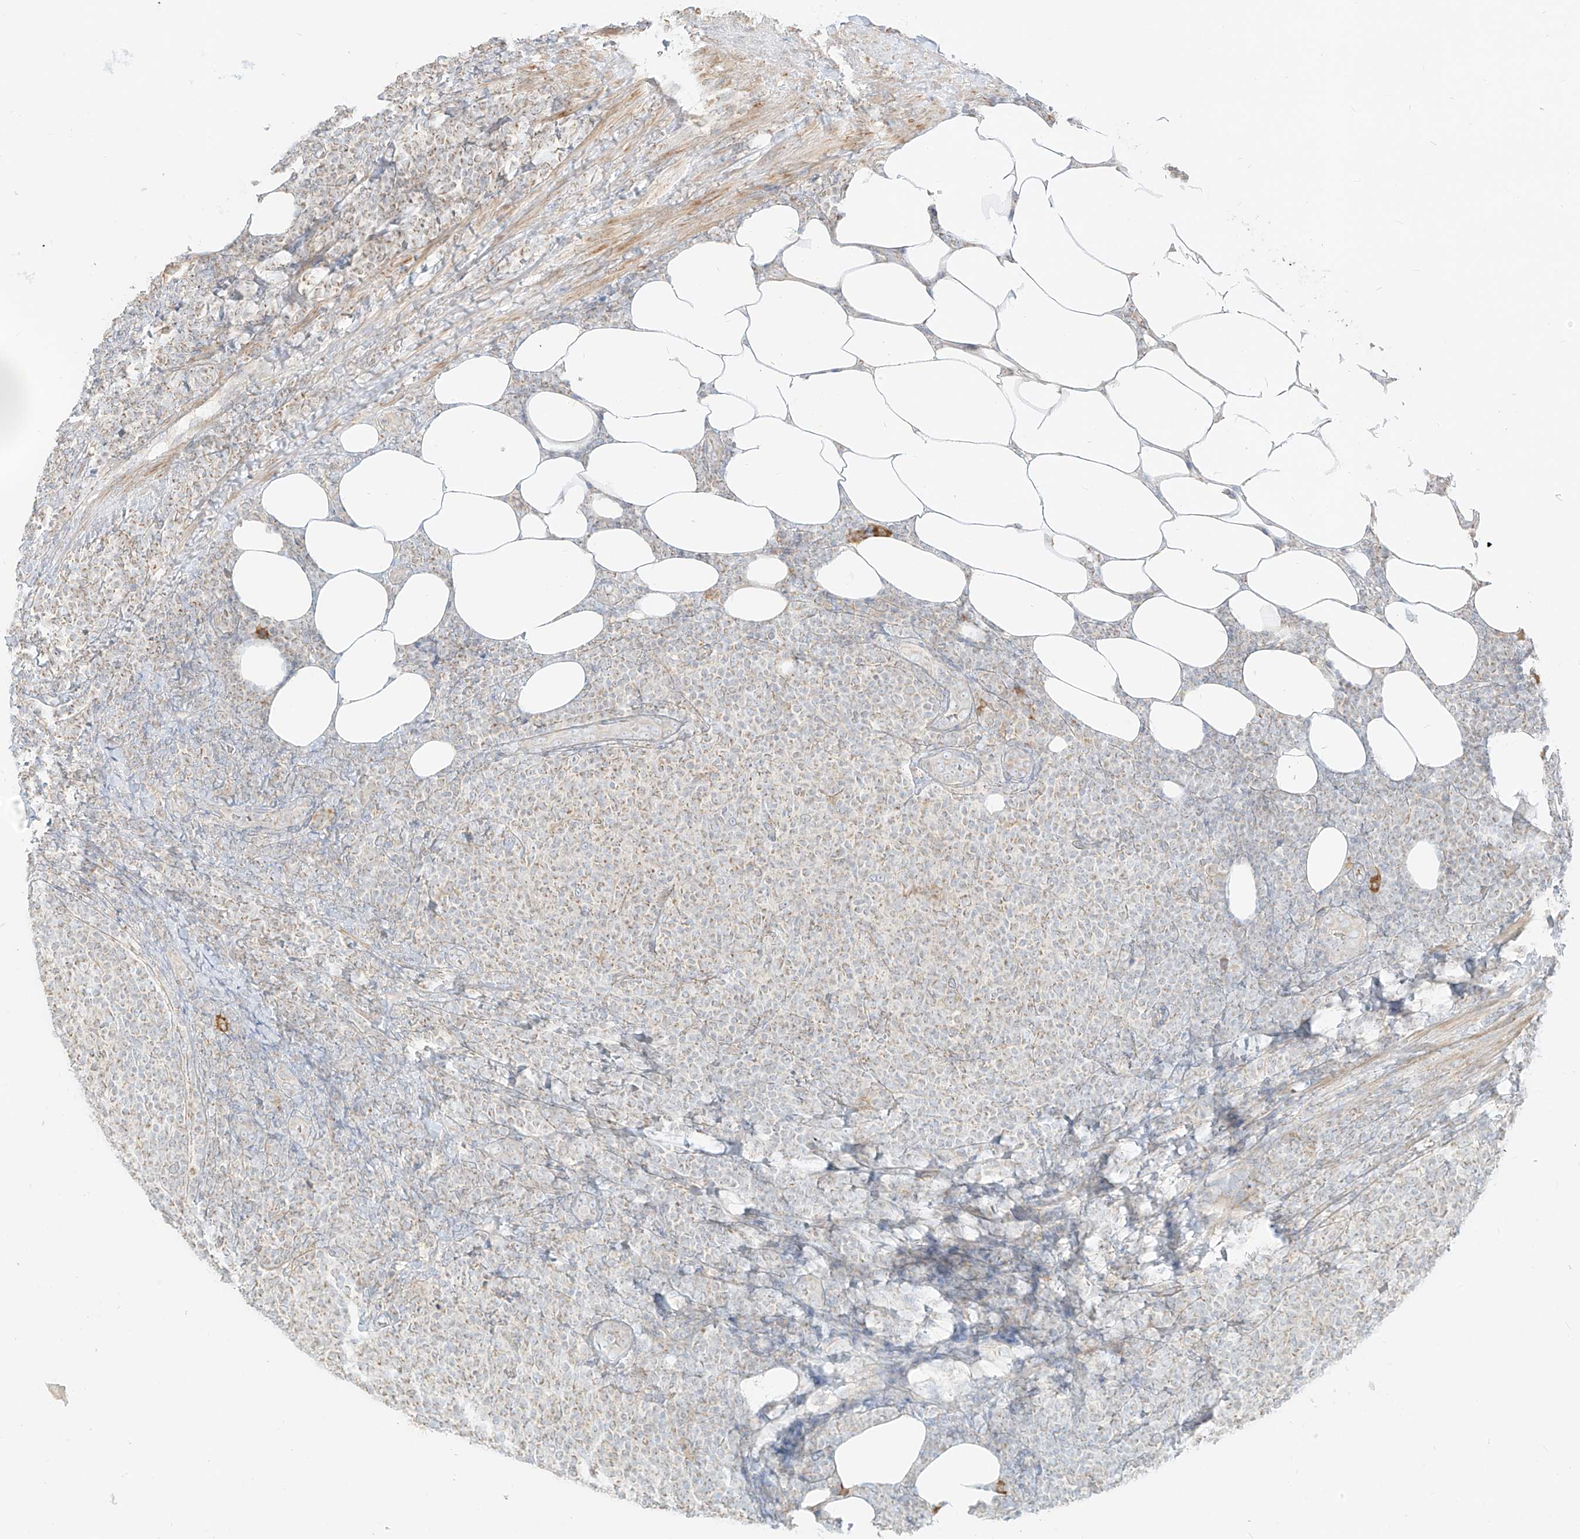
{"staining": {"intensity": "weak", "quantity": "25%-75%", "location": "cytoplasmic/membranous"}, "tissue": "lymphoma", "cell_type": "Tumor cells", "image_type": "cancer", "snomed": [{"axis": "morphology", "description": "Malignant lymphoma, non-Hodgkin's type, Low grade"}, {"axis": "topography", "description": "Lymph node"}], "caption": "This is a histology image of immunohistochemistry (IHC) staining of lymphoma, which shows weak positivity in the cytoplasmic/membranous of tumor cells.", "gene": "ZIM3", "patient": {"sex": "male", "age": 66}}